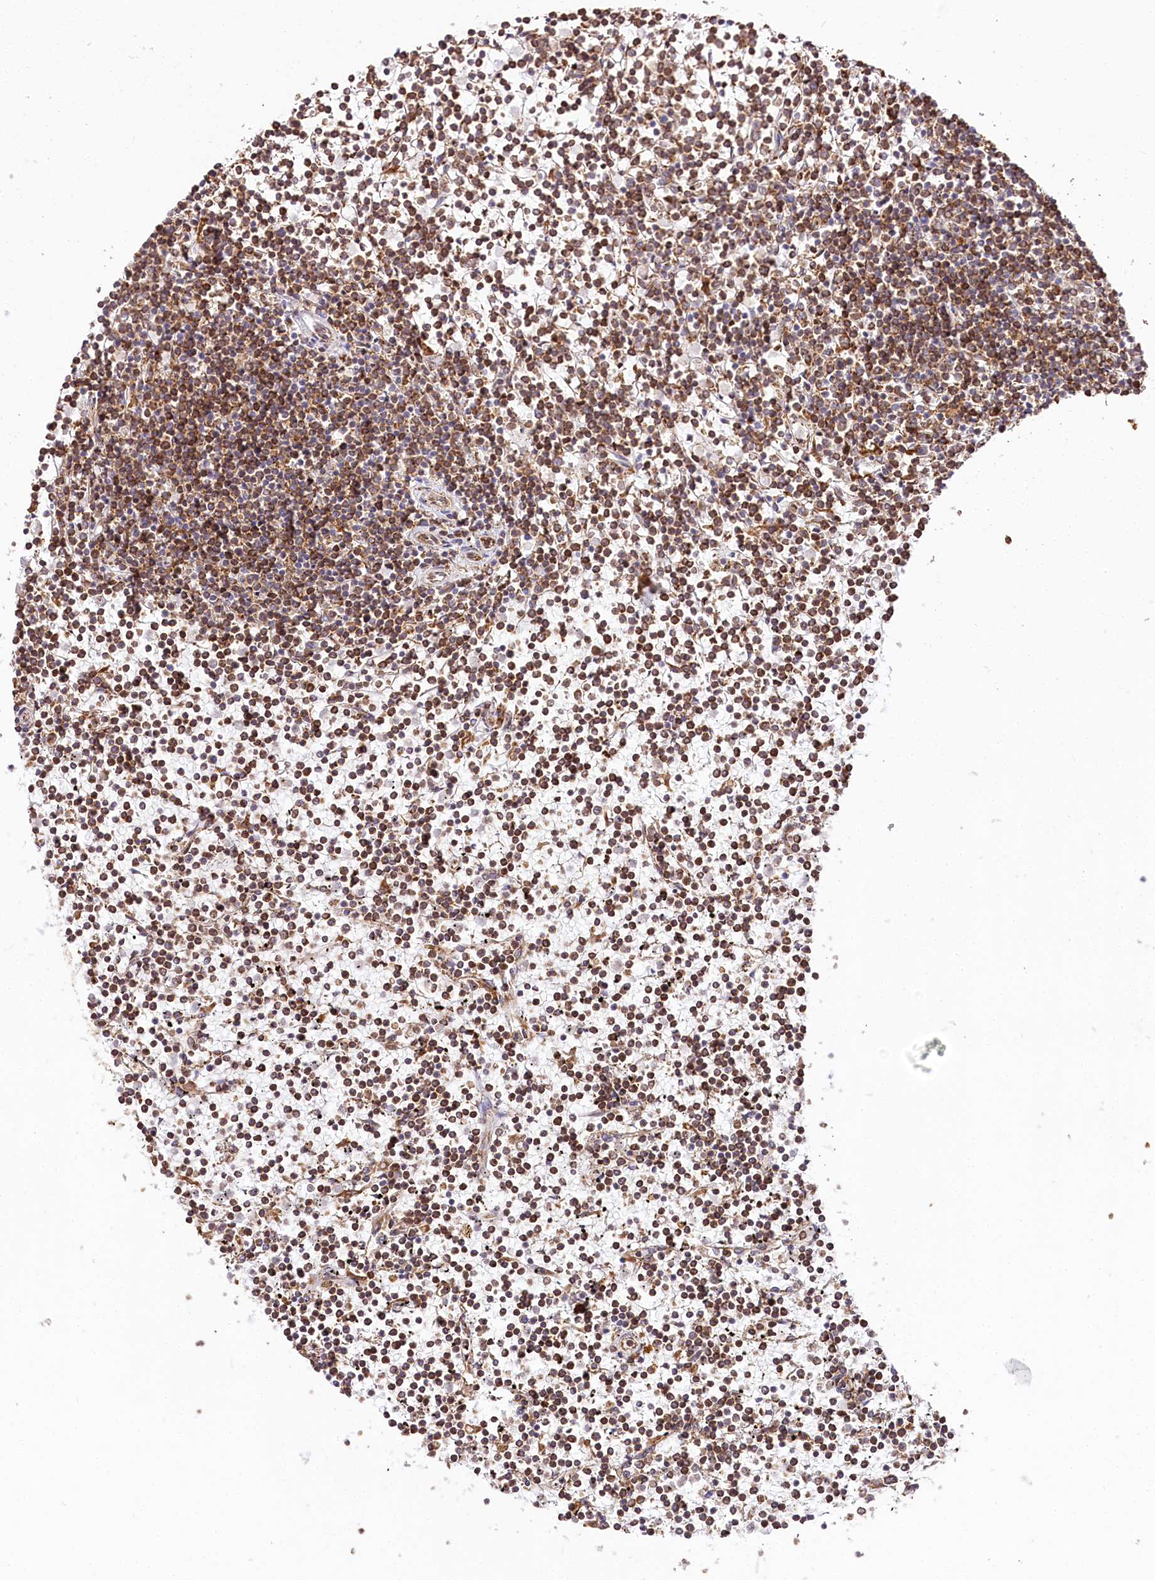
{"staining": {"intensity": "moderate", "quantity": "25%-75%", "location": "cytoplasmic/membranous"}, "tissue": "lymphoma", "cell_type": "Tumor cells", "image_type": "cancer", "snomed": [{"axis": "morphology", "description": "Malignant lymphoma, non-Hodgkin's type, Low grade"}, {"axis": "topography", "description": "Spleen"}], "caption": "IHC (DAB) staining of human lymphoma demonstrates moderate cytoplasmic/membranous protein staining in approximately 25%-75% of tumor cells.", "gene": "CNPY2", "patient": {"sex": "female", "age": 19}}